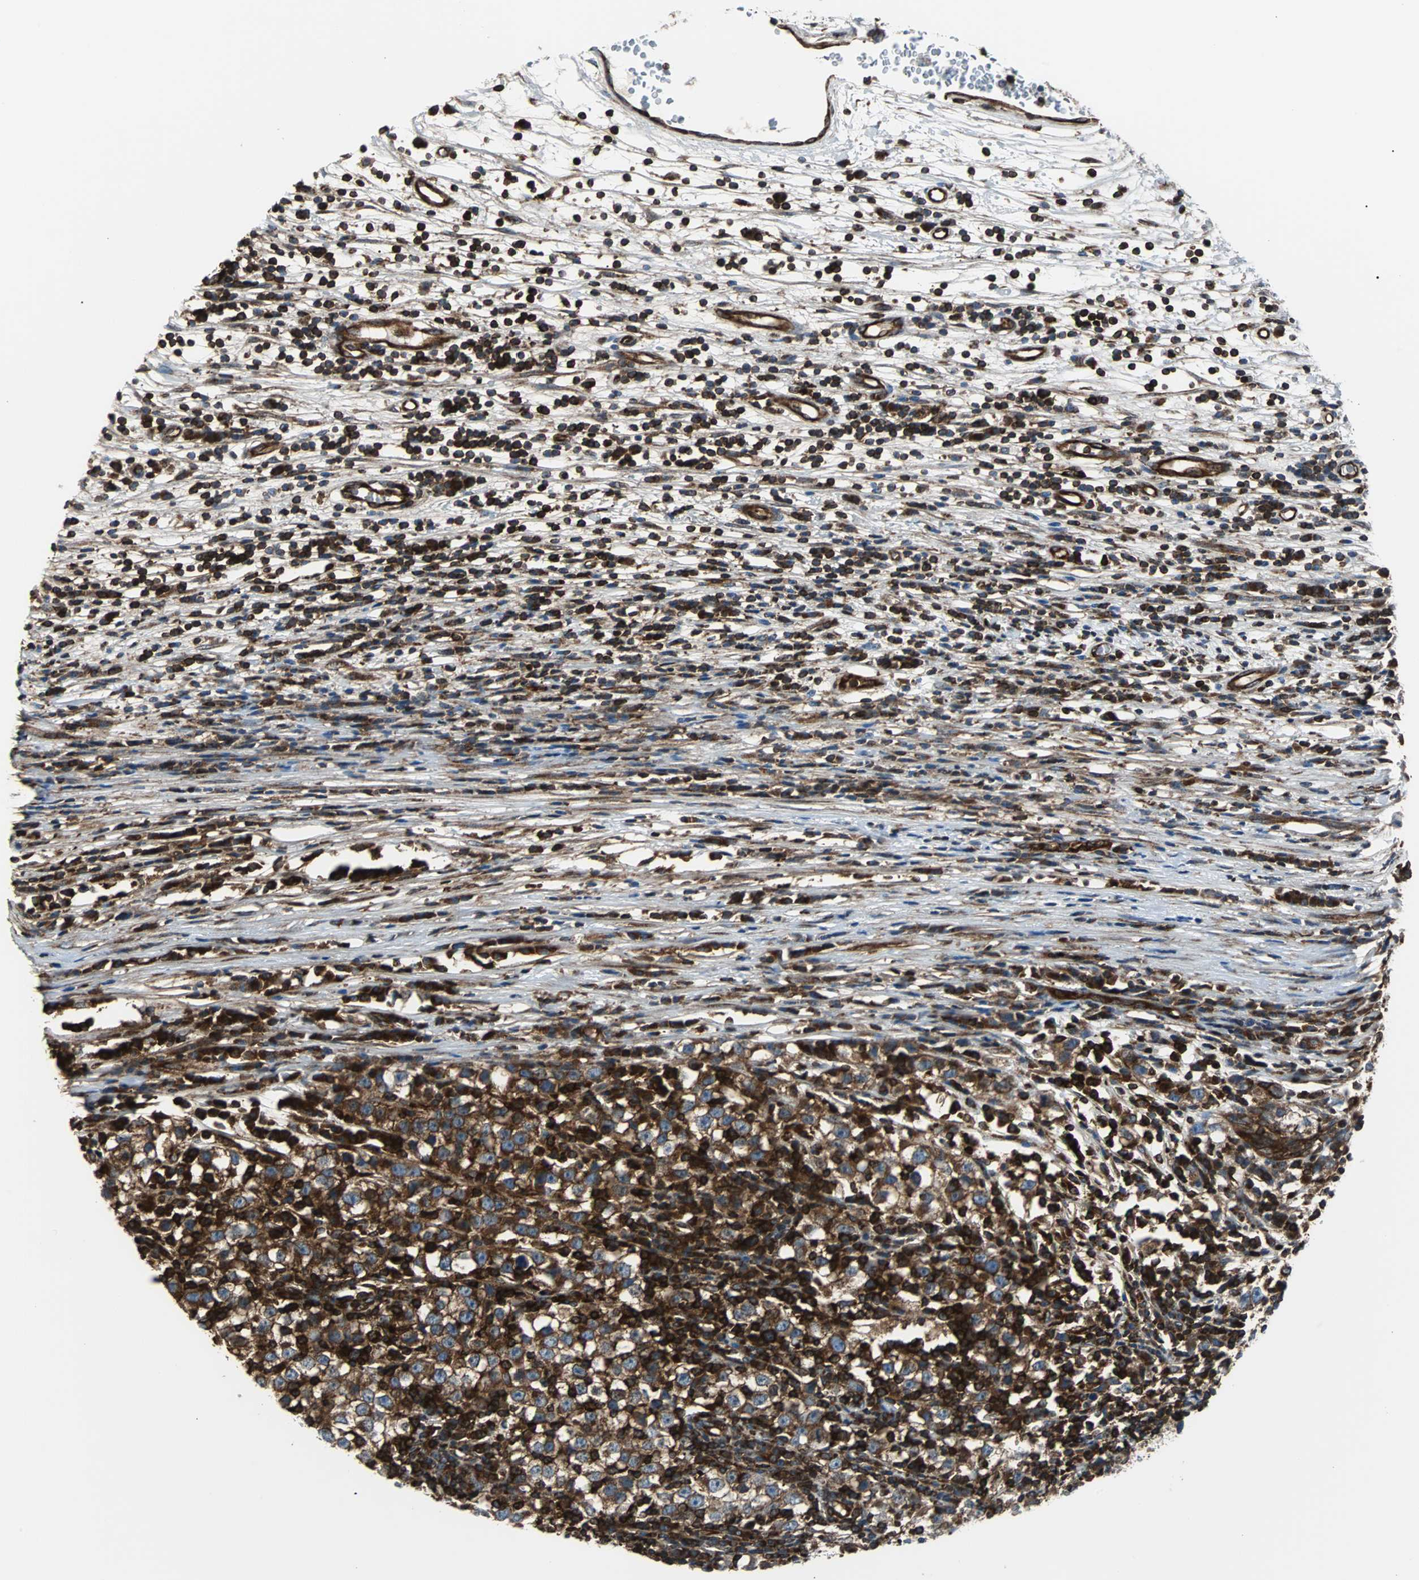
{"staining": {"intensity": "strong", "quantity": ">75%", "location": "cytoplasmic/membranous"}, "tissue": "testis cancer", "cell_type": "Tumor cells", "image_type": "cancer", "snomed": [{"axis": "morphology", "description": "Seminoma, NOS"}, {"axis": "topography", "description": "Testis"}], "caption": "Immunohistochemical staining of testis cancer (seminoma) displays high levels of strong cytoplasmic/membranous positivity in approximately >75% of tumor cells.", "gene": "RELA", "patient": {"sex": "male", "age": 65}}